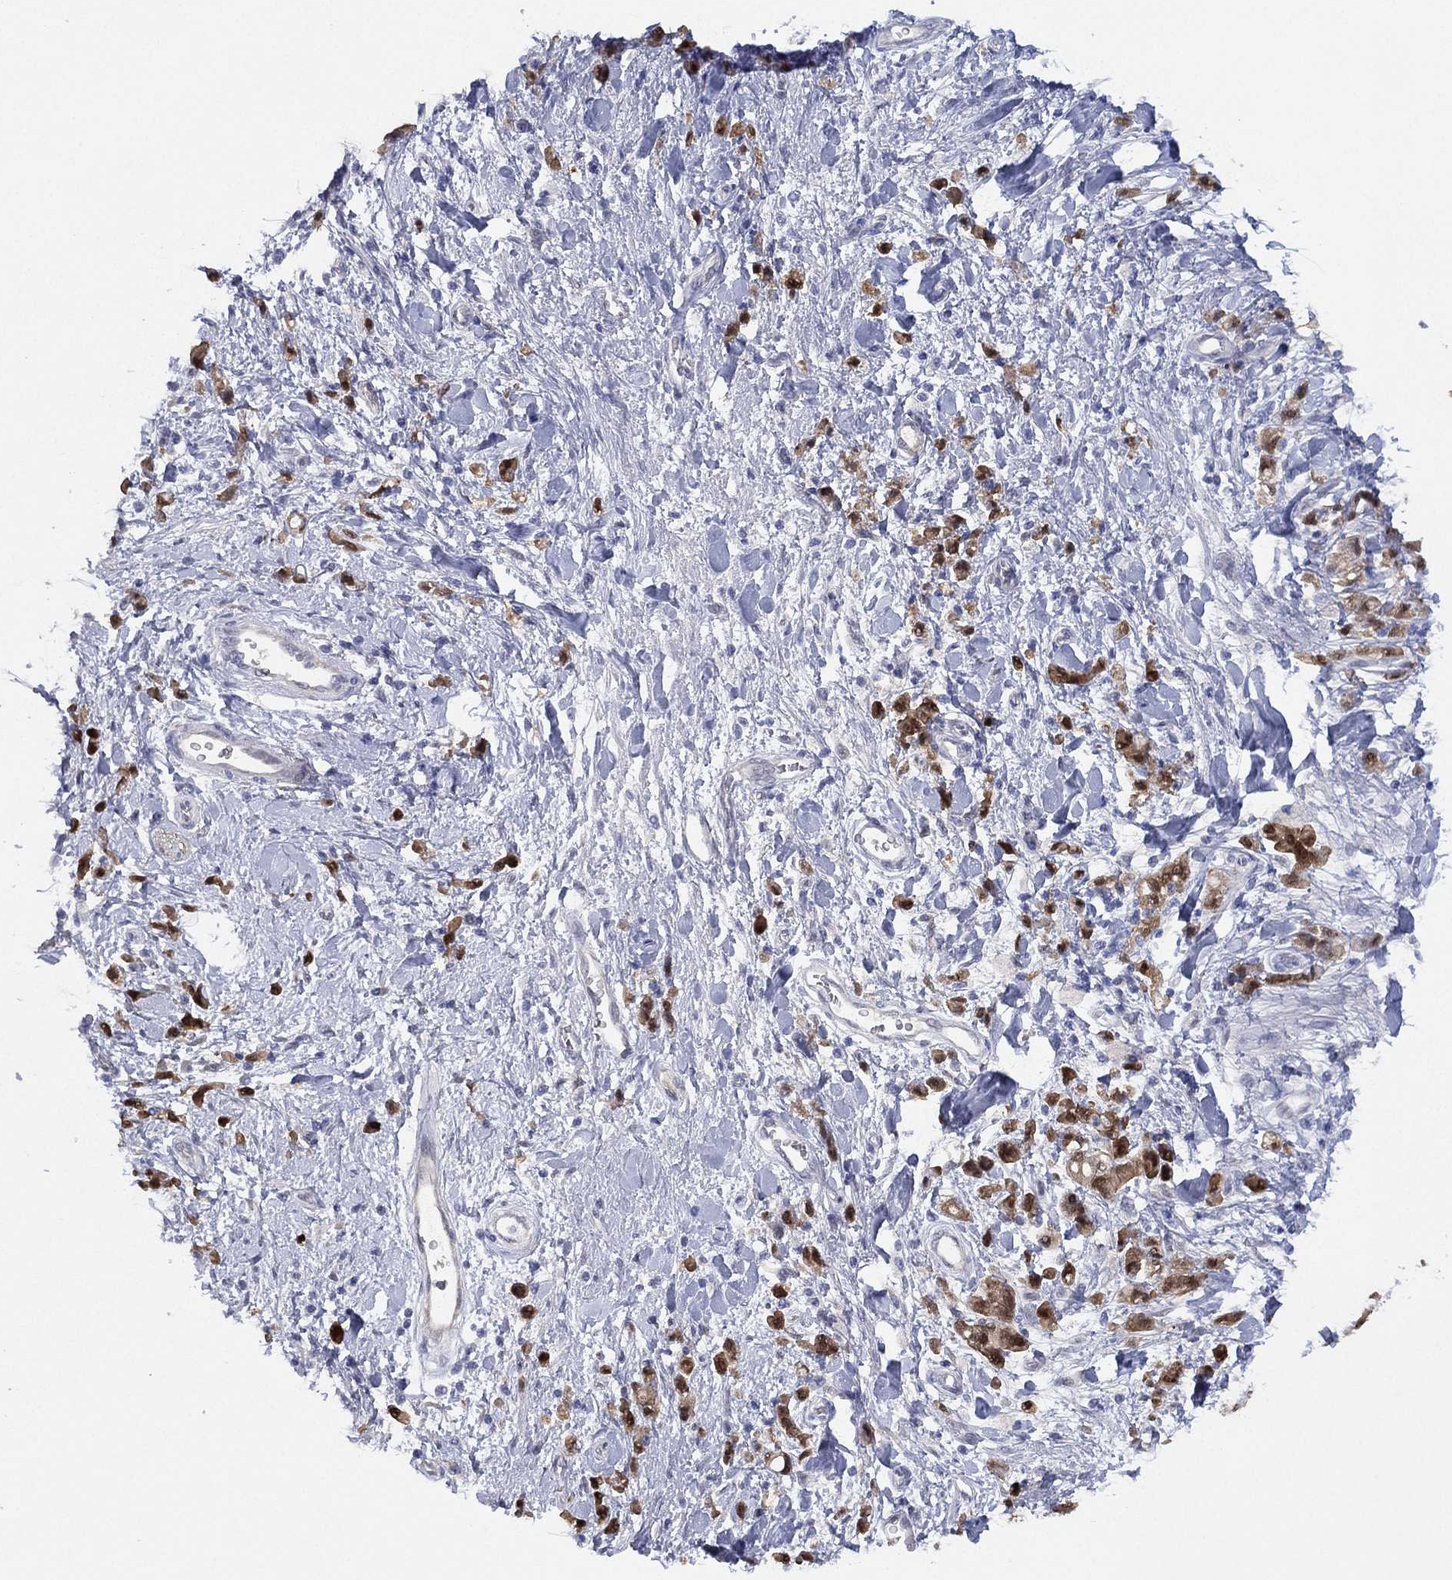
{"staining": {"intensity": "strong", "quantity": "25%-75%", "location": "nuclear"}, "tissue": "stomach cancer", "cell_type": "Tumor cells", "image_type": "cancer", "snomed": [{"axis": "morphology", "description": "Adenocarcinoma, NOS"}, {"axis": "topography", "description": "Stomach"}], "caption": "Immunohistochemistry (DAB (3,3'-diaminobenzidine)) staining of human stomach cancer displays strong nuclear protein expression in about 25%-75% of tumor cells.", "gene": "DDAH1", "patient": {"sex": "male", "age": 77}}